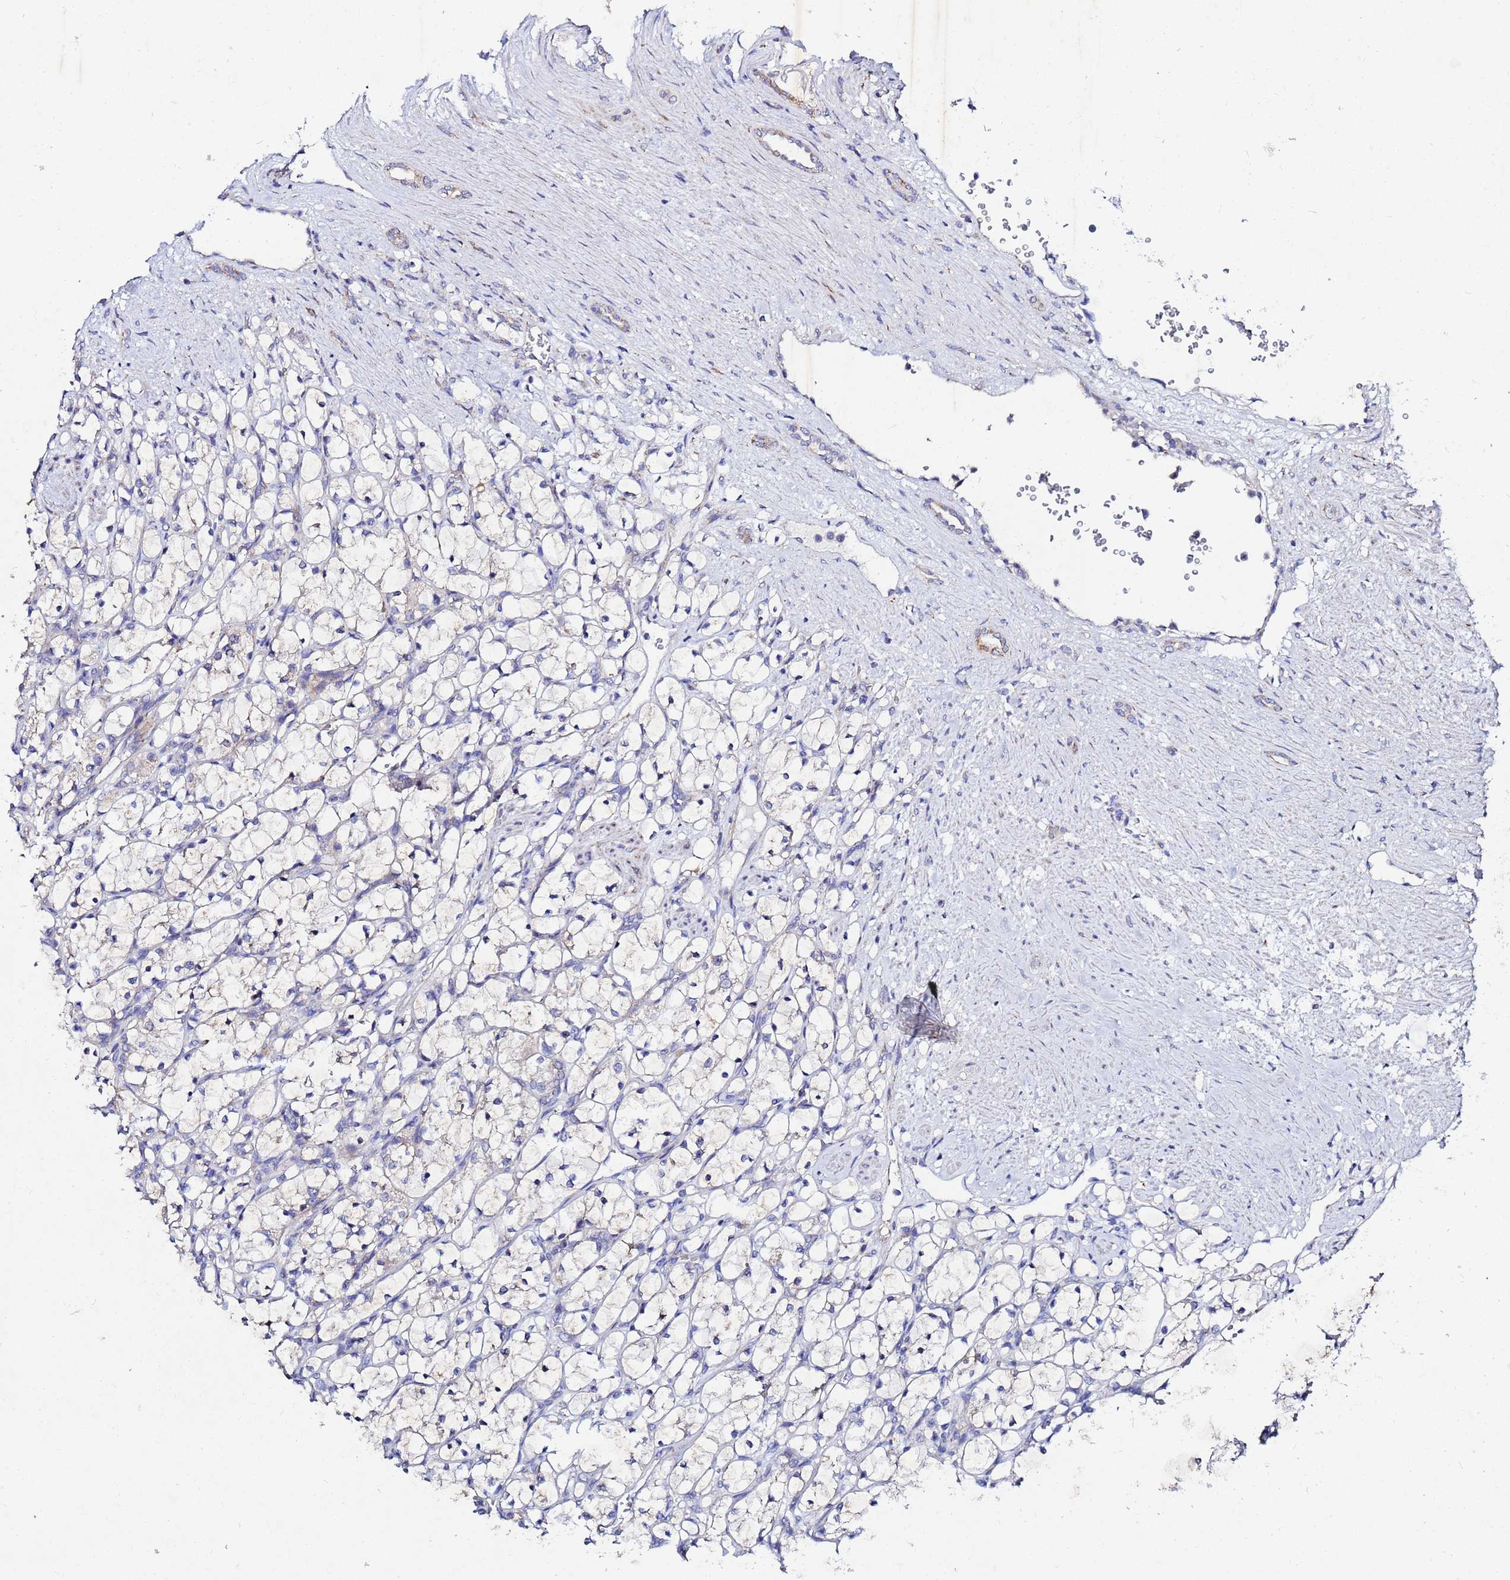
{"staining": {"intensity": "negative", "quantity": "none", "location": "none"}, "tissue": "renal cancer", "cell_type": "Tumor cells", "image_type": "cancer", "snomed": [{"axis": "morphology", "description": "Adenocarcinoma, NOS"}, {"axis": "topography", "description": "Kidney"}], "caption": "Immunohistochemistry (IHC) of human renal cancer (adenocarcinoma) displays no staining in tumor cells.", "gene": "FAHD2A", "patient": {"sex": "female", "age": 69}}